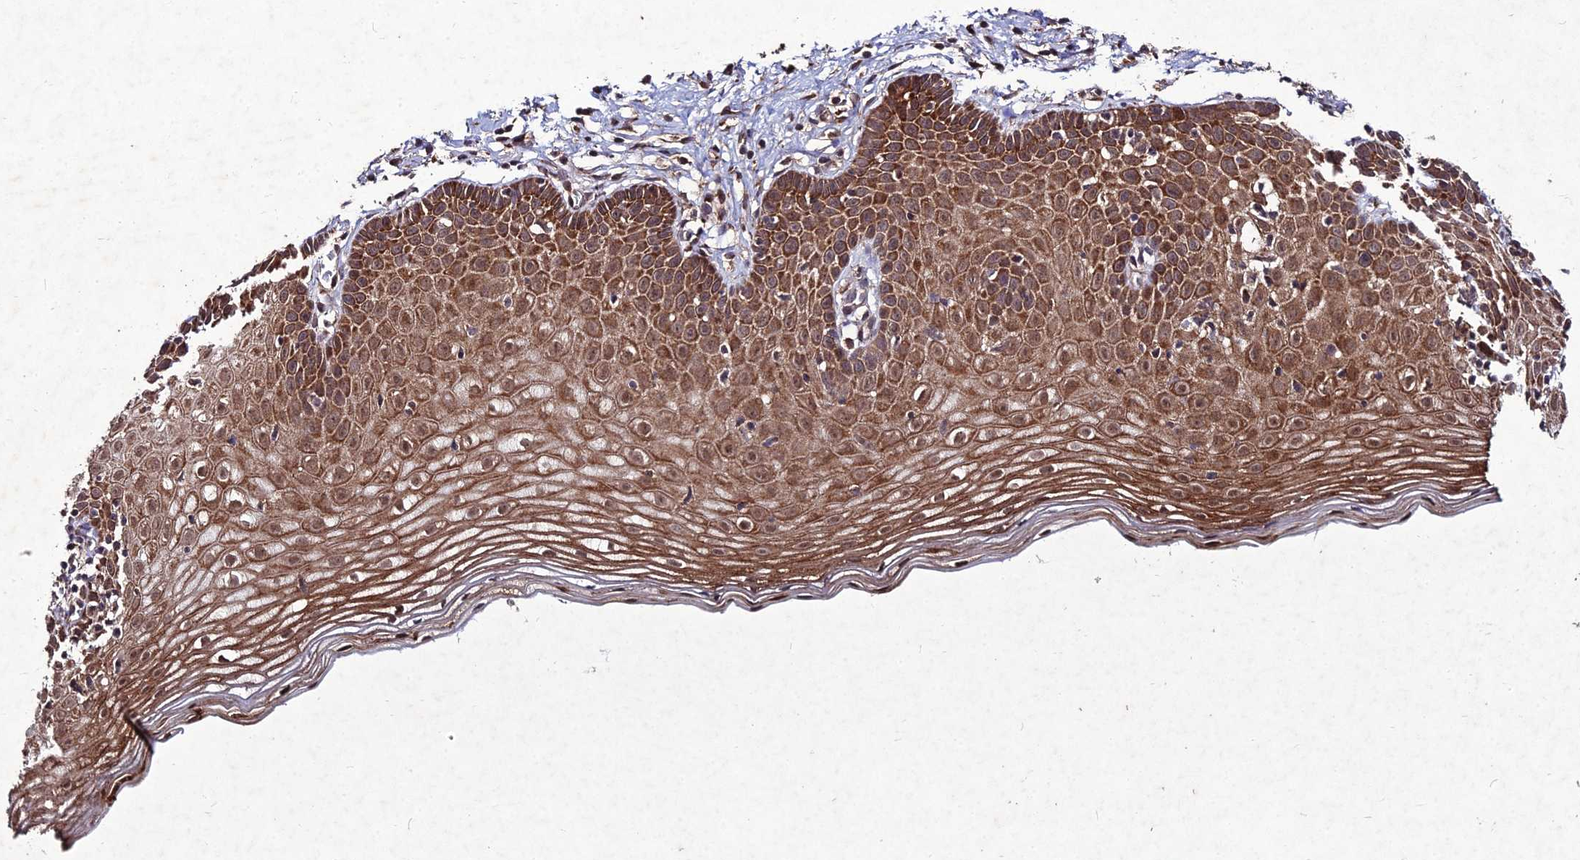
{"staining": {"intensity": "moderate", "quantity": ">75%", "location": "cytoplasmic/membranous,nuclear"}, "tissue": "cervix", "cell_type": "Glandular cells", "image_type": "normal", "snomed": [{"axis": "morphology", "description": "Normal tissue, NOS"}, {"axis": "topography", "description": "Cervix"}], "caption": "A micrograph showing moderate cytoplasmic/membranous,nuclear staining in about >75% of glandular cells in unremarkable cervix, as visualized by brown immunohistochemical staining.", "gene": "ZNF766", "patient": {"sex": "female", "age": 36}}